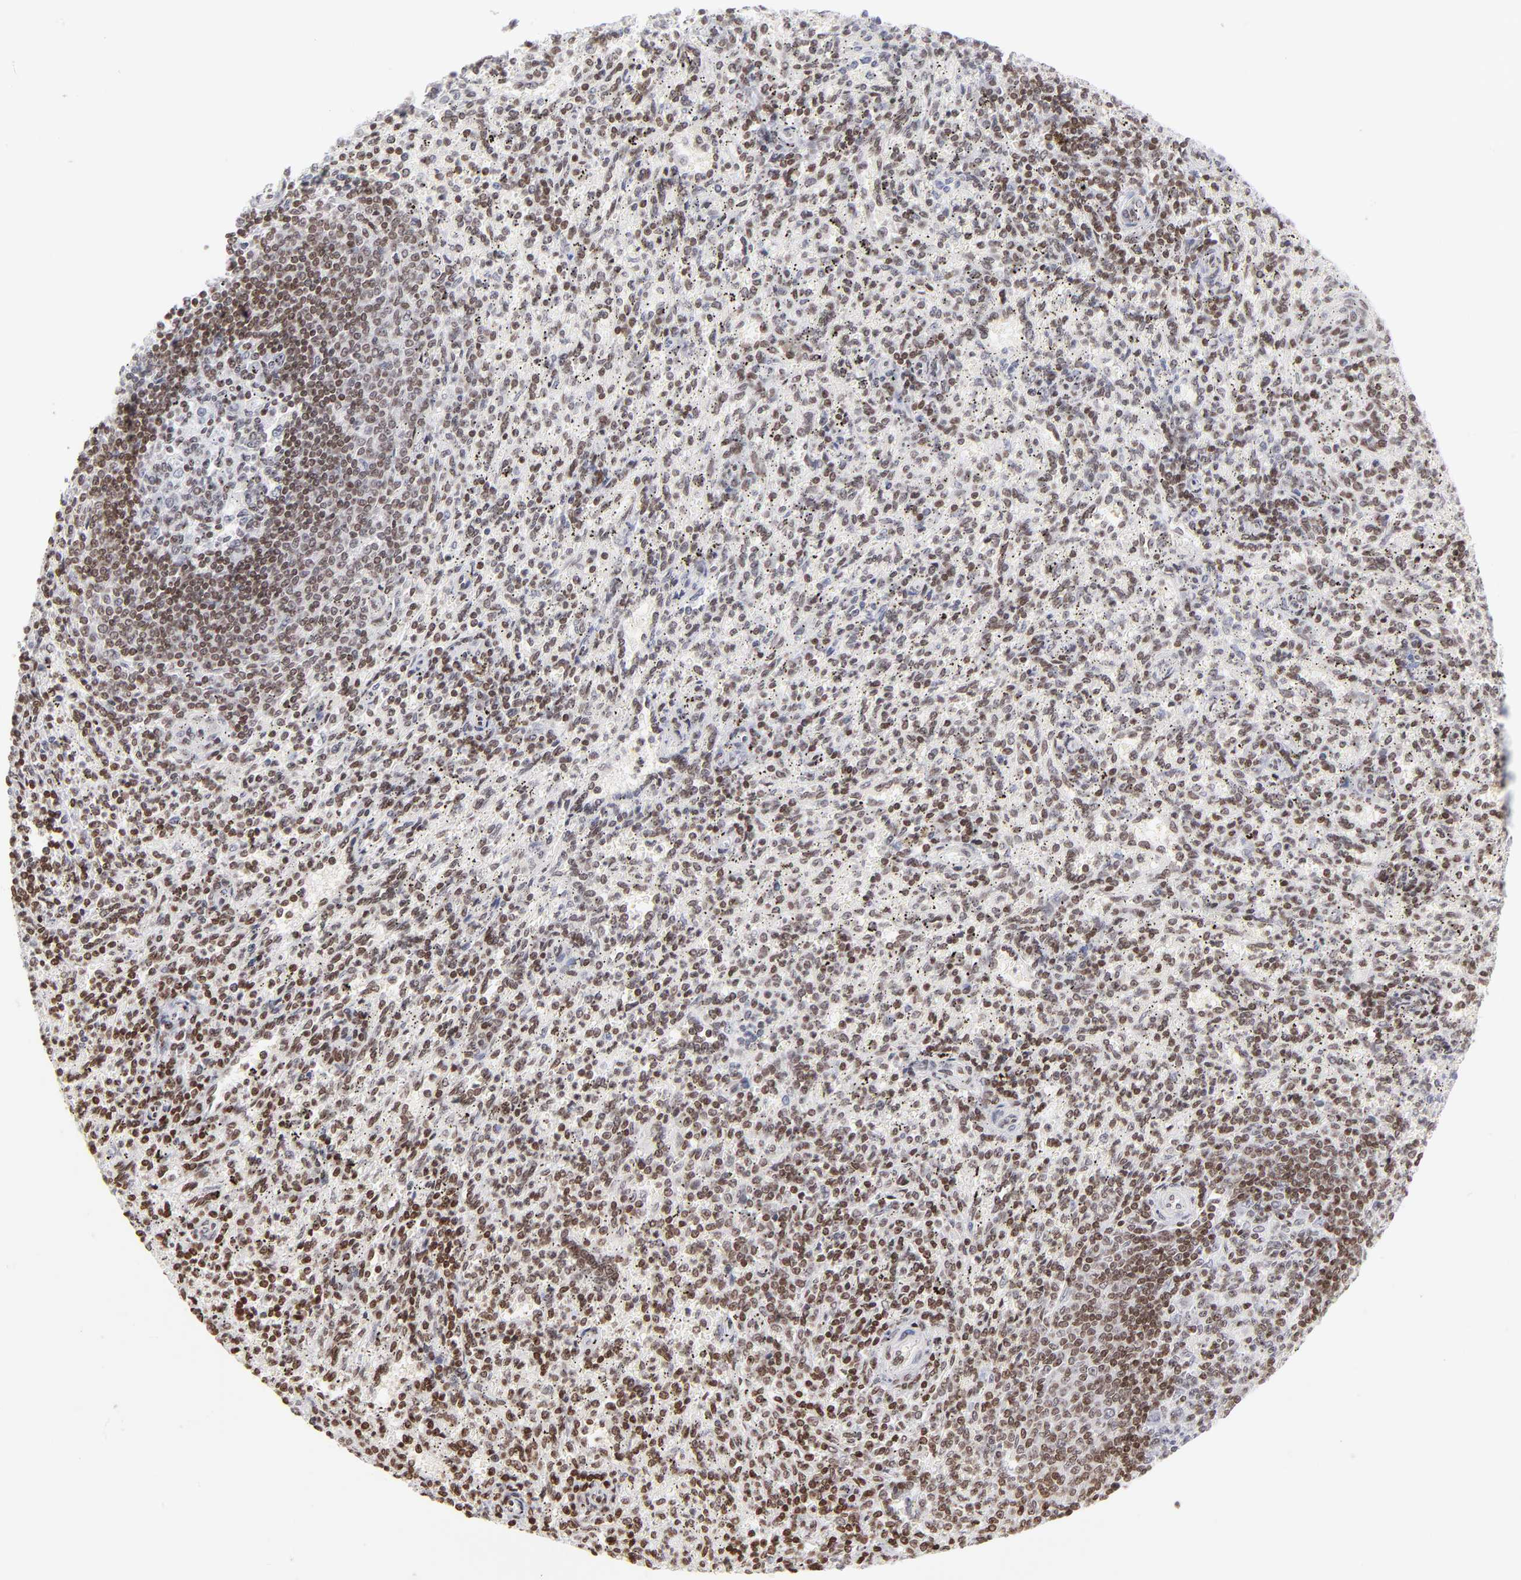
{"staining": {"intensity": "strong", "quantity": "25%-75%", "location": "nuclear"}, "tissue": "spleen", "cell_type": "Cells in red pulp", "image_type": "normal", "snomed": [{"axis": "morphology", "description": "Normal tissue, NOS"}, {"axis": "topography", "description": "Spleen"}], "caption": "Human spleen stained with a brown dye reveals strong nuclear positive staining in about 25%-75% of cells in red pulp.", "gene": "RTL4", "patient": {"sex": "female", "age": 10}}